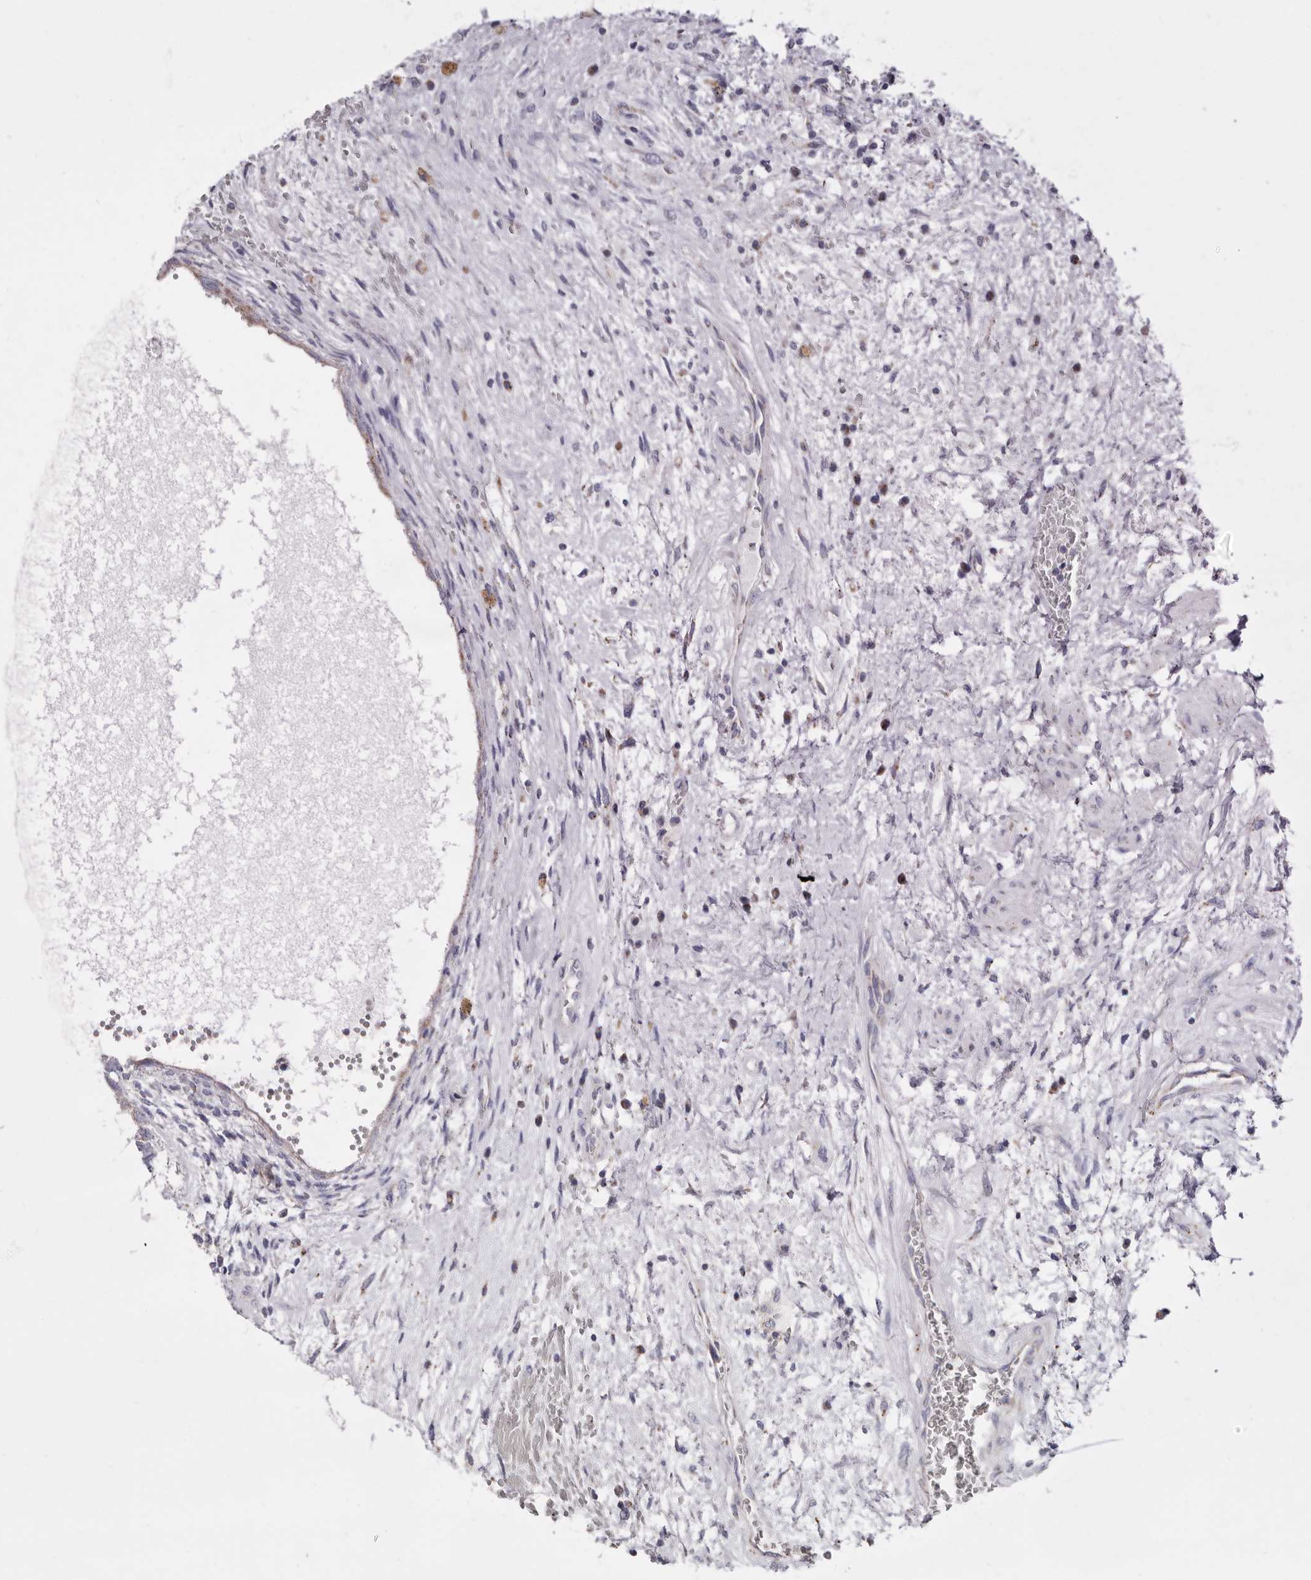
{"staining": {"intensity": "weak", "quantity": "<25%", "location": "cytoplasmic/membranous"}, "tissue": "testis cancer", "cell_type": "Tumor cells", "image_type": "cancer", "snomed": [{"axis": "morphology", "description": "Carcinoma, Embryonal, NOS"}, {"axis": "topography", "description": "Testis"}], "caption": "Immunohistochemical staining of human testis cancer (embryonal carcinoma) displays no significant positivity in tumor cells. Brightfield microscopy of immunohistochemistry stained with DAB (3,3'-diaminobenzidine) (brown) and hematoxylin (blue), captured at high magnification.", "gene": "RSPO2", "patient": {"sex": "male", "age": 26}}